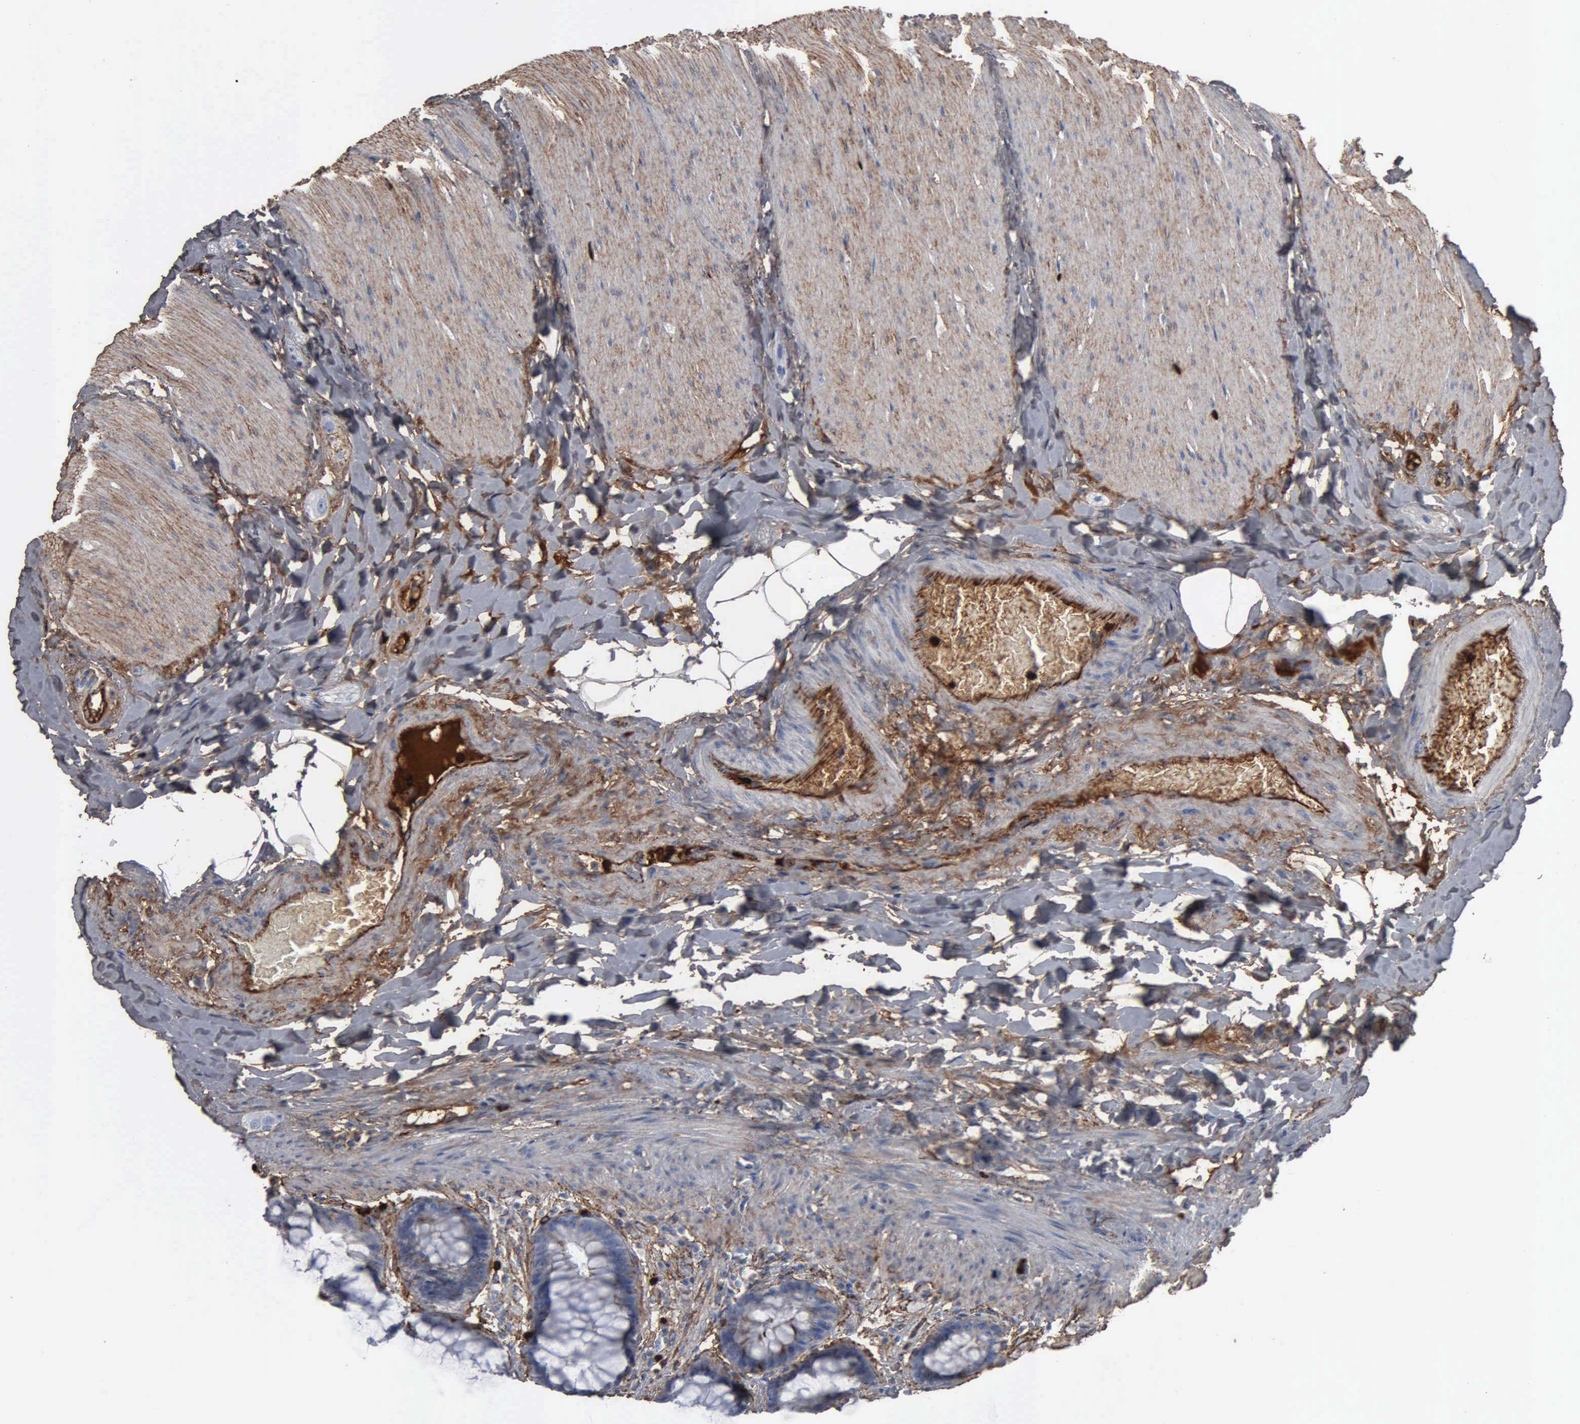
{"staining": {"intensity": "negative", "quantity": "none", "location": "none"}, "tissue": "rectum", "cell_type": "Glandular cells", "image_type": "normal", "snomed": [{"axis": "morphology", "description": "Normal tissue, NOS"}, {"axis": "topography", "description": "Rectum"}], "caption": "Immunohistochemical staining of normal human rectum shows no significant staining in glandular cells. The staining was performed using DAB (3,3'-diaminobenzidine) to visualize the protein expression in brown, while the nuclei were stained in blue with hematoxylin (Magnification: 20x).", "gene": "FN1", "patient": {"sex": "female", "age": 46}}